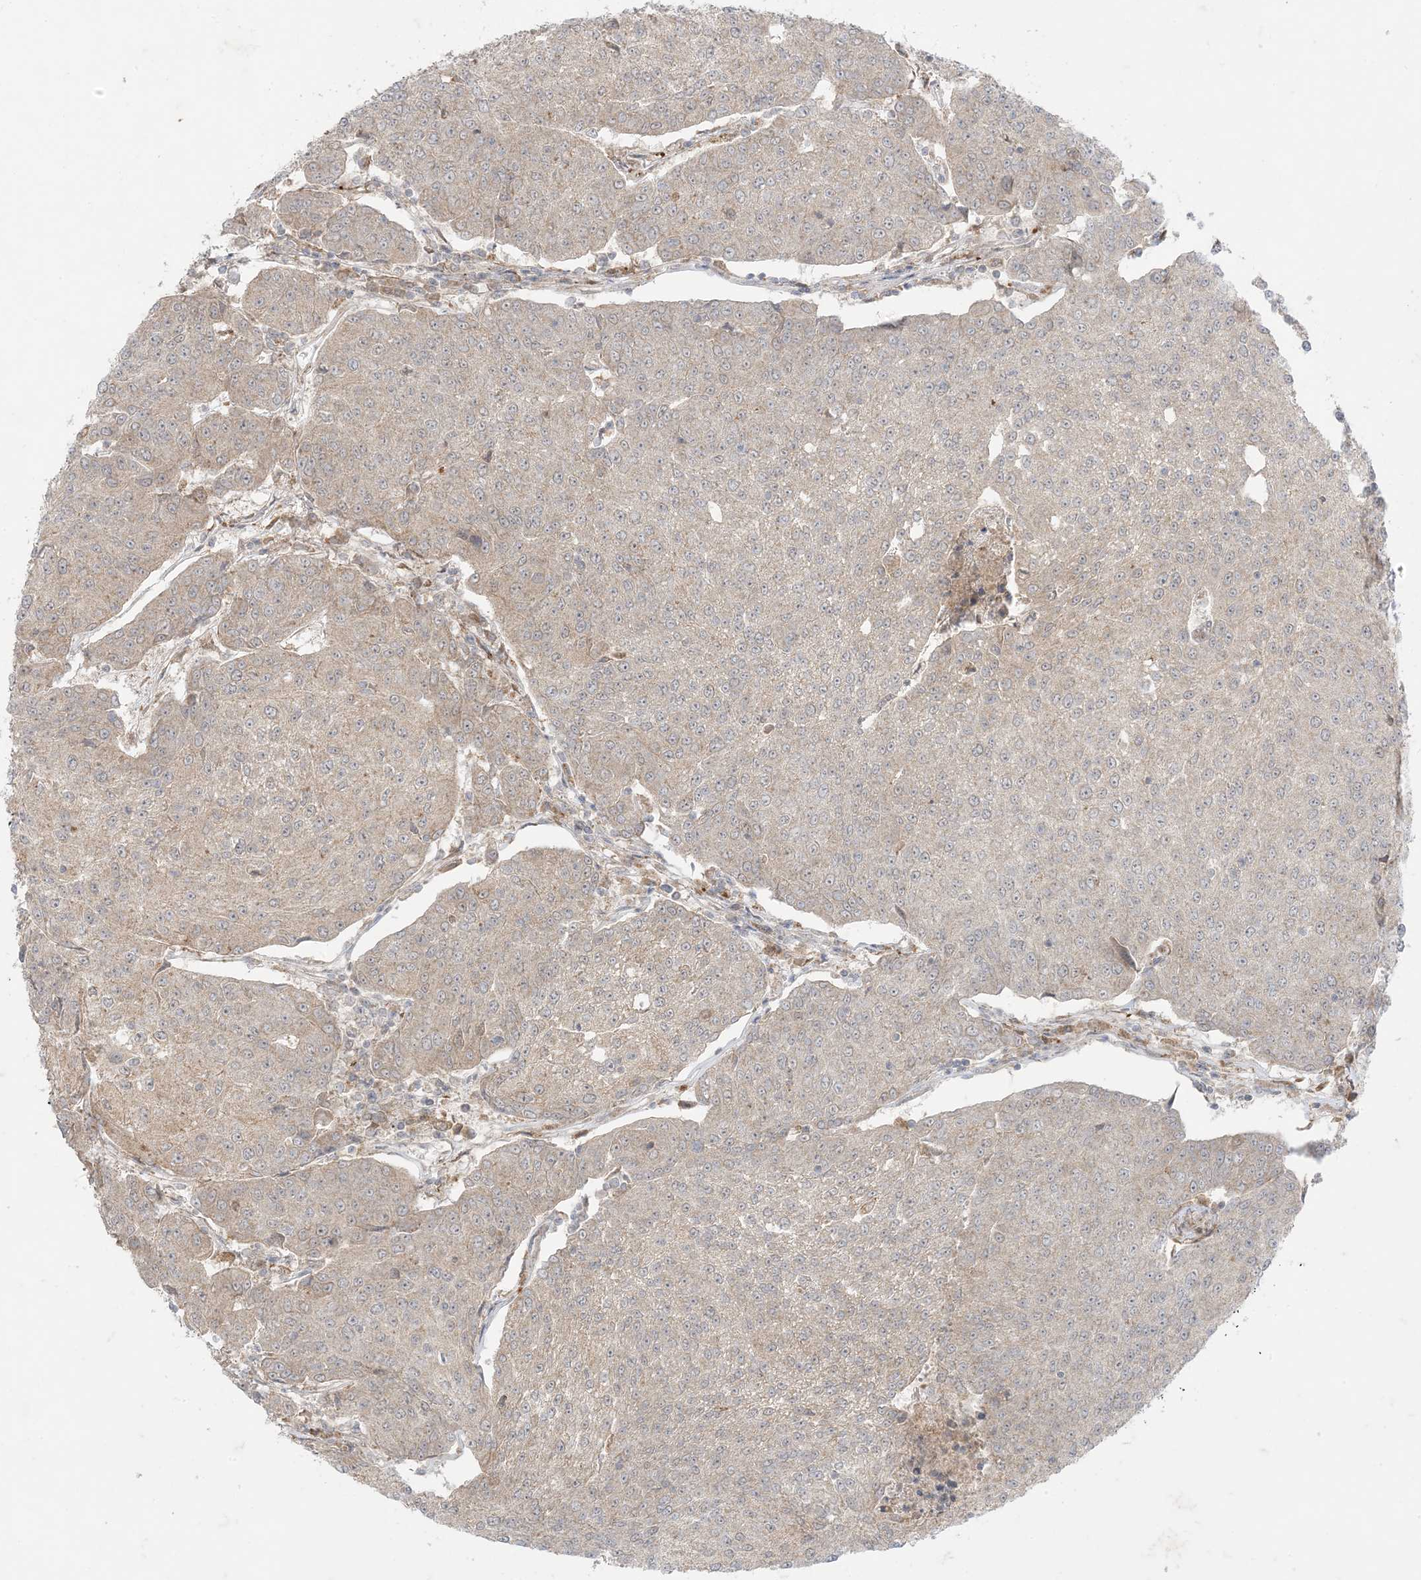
{"staining": {"intensity": "weak", "quantity": "25%-75%", "location": "cytoplasmic/membranous"}, "tissue": "urothelial cancer", "cell_type": "Tumor cells", "image_type": "cancer", "snomed": [{"axis": "morphology", "description": "Urothelial carcinoma, High grade"}, {"axis": "topography", "description": "Urinary bladder"}], "caption": "This micrograph demonstrates immunohistochemistry staining of human urothelial cancer, with low weak cytoplasmic/membranous positivity in about 25%-75% of tumor cells.", "gene": "ODC1", "patient": {"sex": "female", "age": 85}}